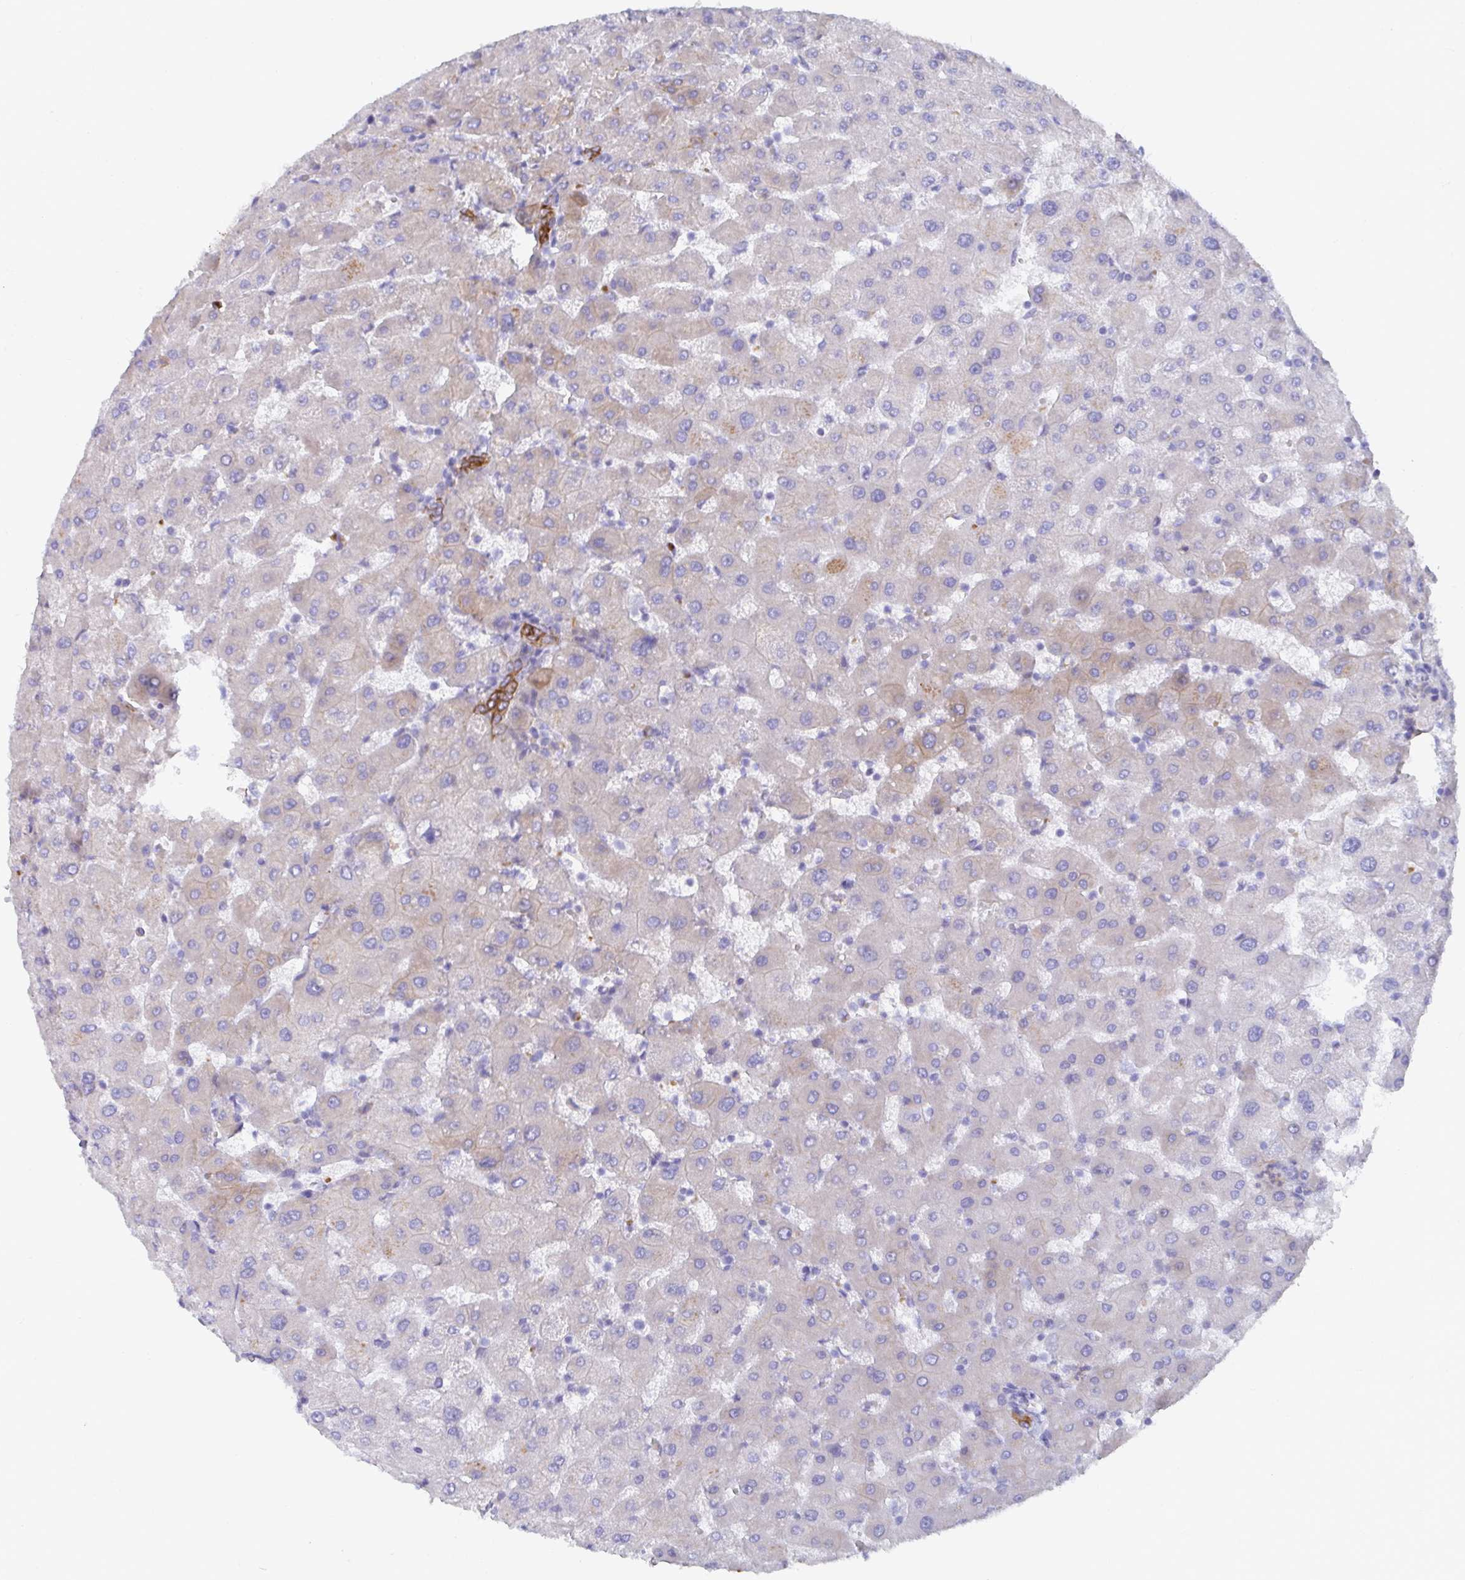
{"staining": {"intensity": "strong", "quantity": ">75%", "location": "cytoplasmic/membranous"}, "tissue": "liver", "cell_type": "Cholangiocytes", "image_type": "normal", "snomed": [{"axis": "morphology", "description": "Normal tissue, NOS"}, {"axis": "topography", "description": "Liver"}], "caption": "This image displays IHC staining of unremarkable human liver, with high strong cytoplasmic/membranous positivity in about >75% of cholangiocytes.", "gene": "CLDN8", "patient": {"sex": "female", "age": 63}}